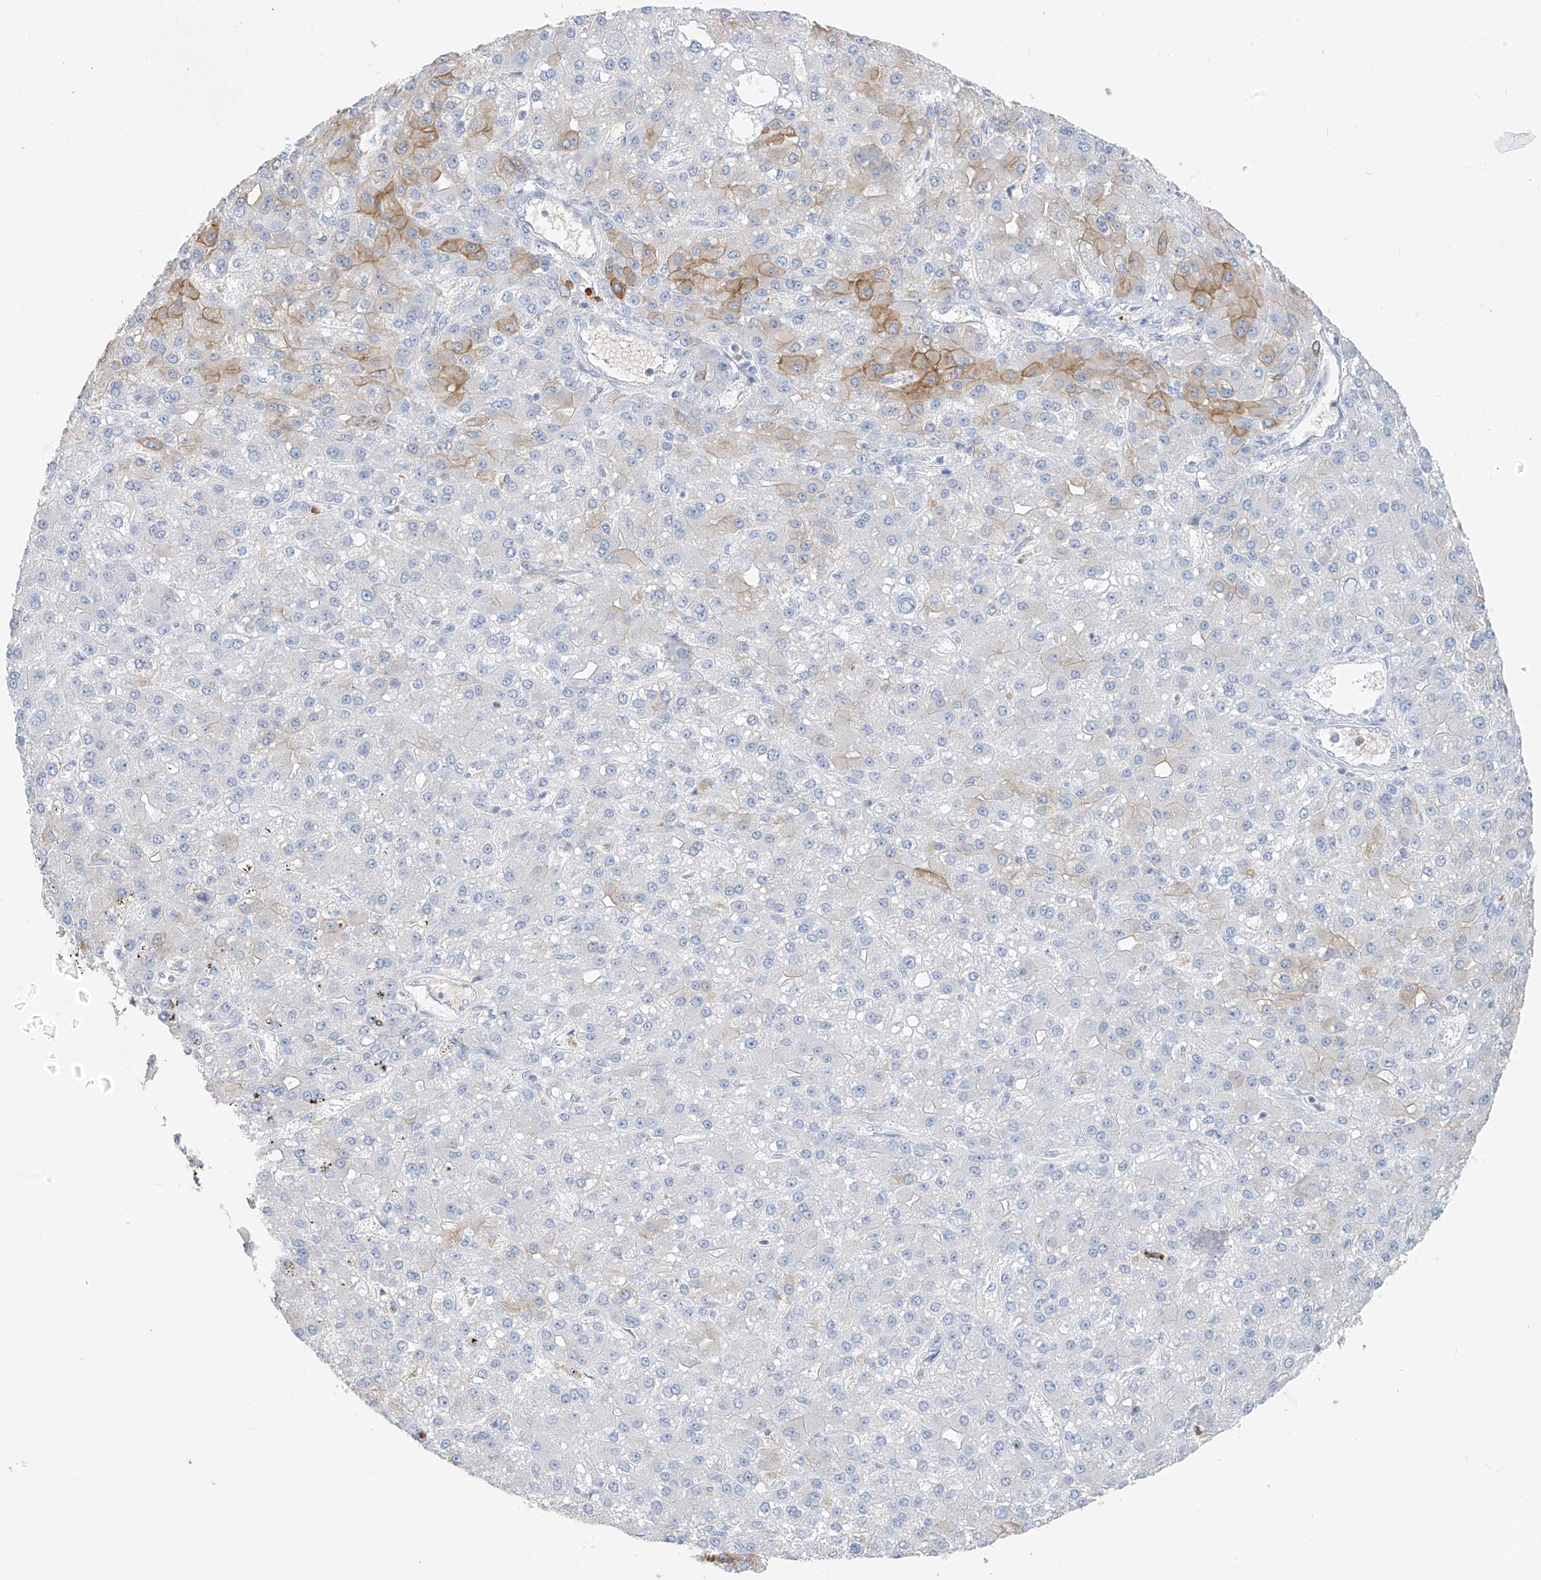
{"staining": {"intensity": "moderate", "quantity": "<25%", "location": "cytoplasmic/membranous"}, "tissue": "liver cancer", "cell_type": "Tumor cells", "image_type": "cancer", "snomed": [{"axis": "morphology", "description": "Carcinoma, Hepatocellular, NOS"}, {"axis": "topography", "description": "Liver"}], "caption": "The micrograph reveals a brown stain indicating the presence of a protein in the cytoplasmic/membranous of tumor cells in hepatocellular carcinoma (liver).", "gene": "PAFAH1B3", "patient": {"sex": "male", "age": 67}}